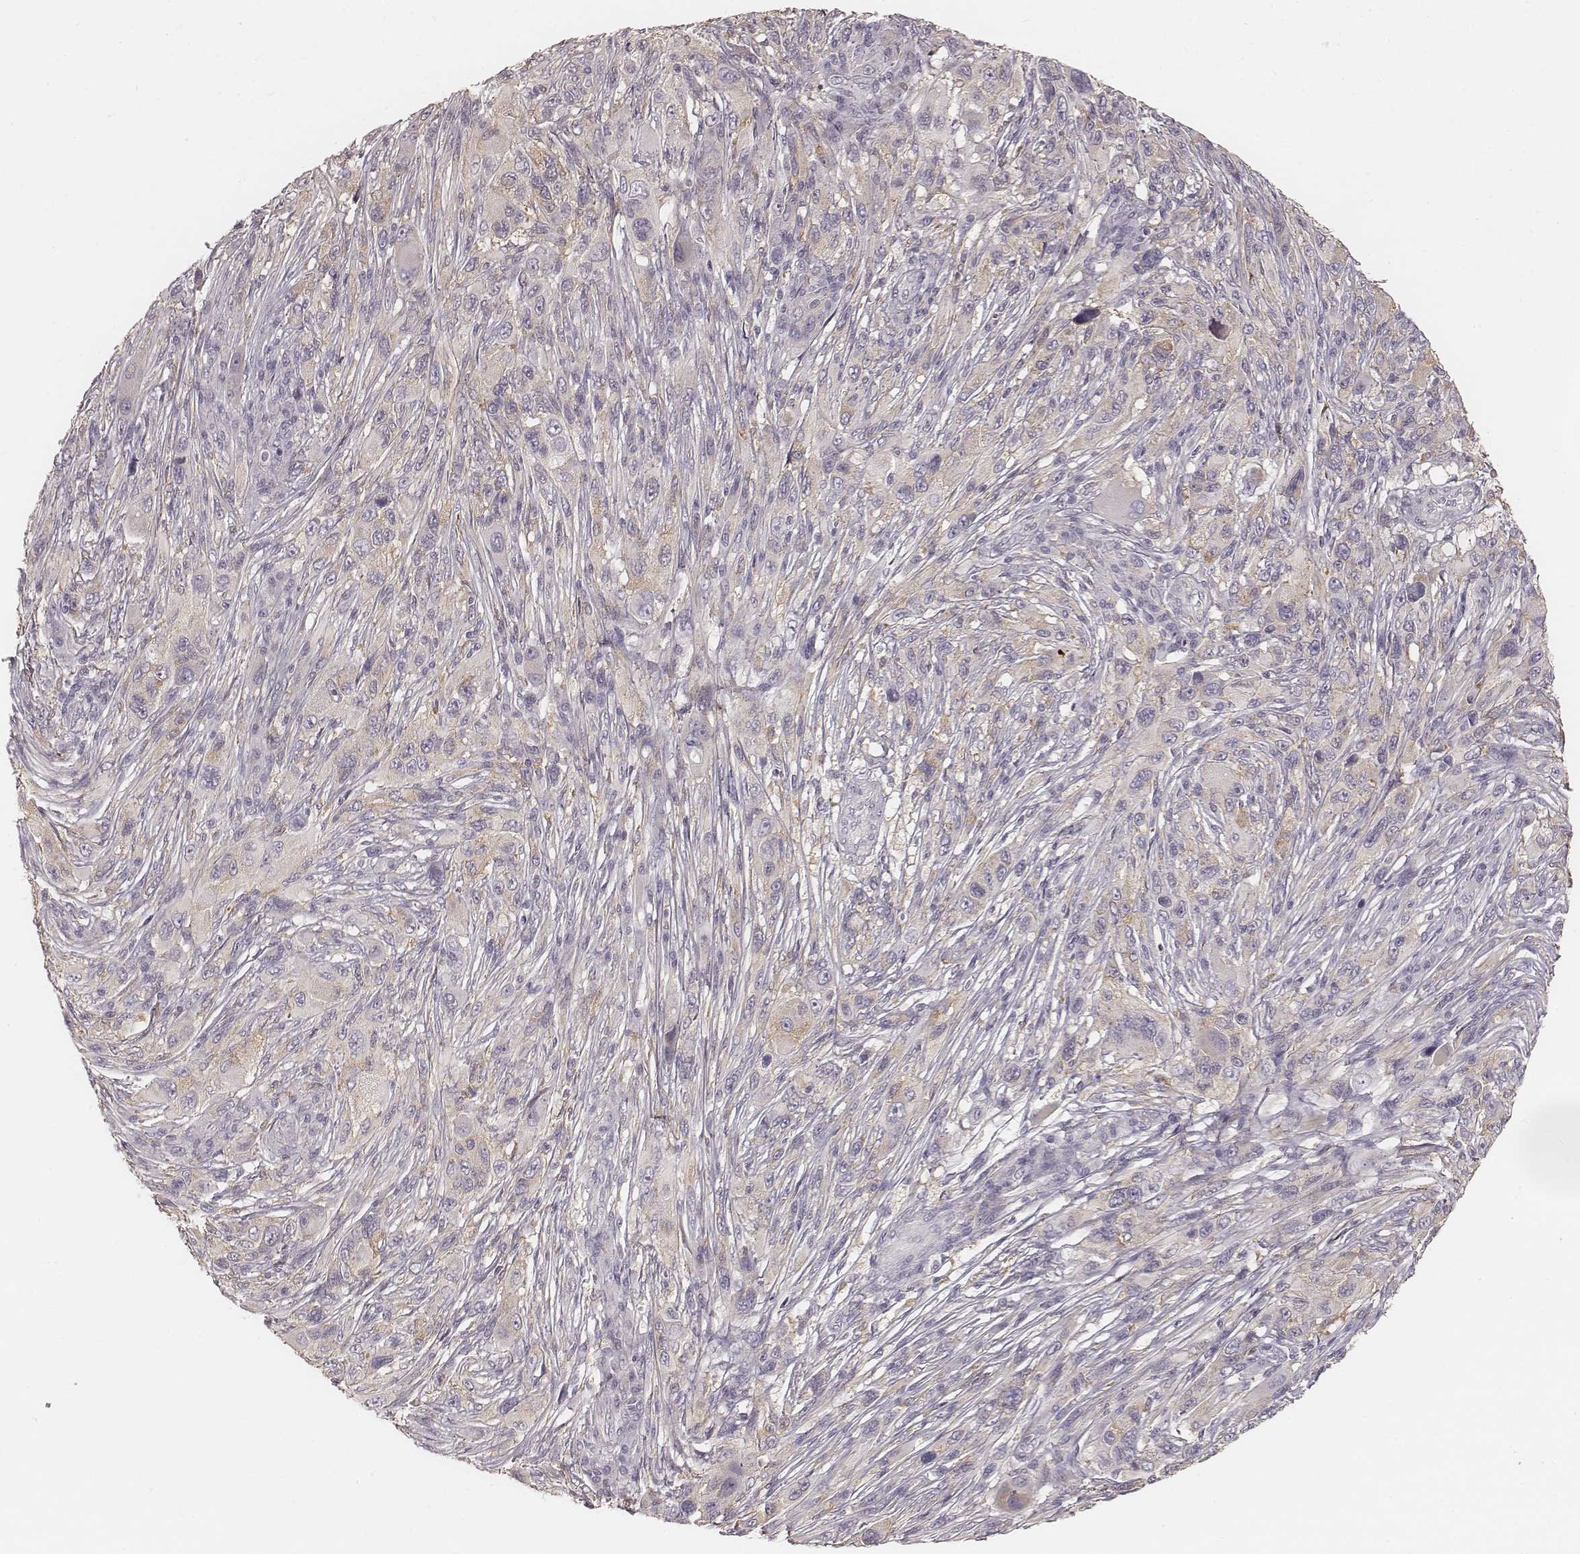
{"staining": {"intensity": "negative", "quantity": "none", "location": "none"}, "tissue": "melanoma", "cell_type": "Tumor cells", "image_type": "cancer", "snomed": [{"axis": "morphology", "description": "Malignant melanoma, NOS"}, {"axis": "topography", "description": "Skin"}], "caption": "Immunohistochemistry (IHC) of melanoma exhibits no positivity in tumor cells.", "gene": "FMNL2", "patient": {"sex": "male", "age": 53}}